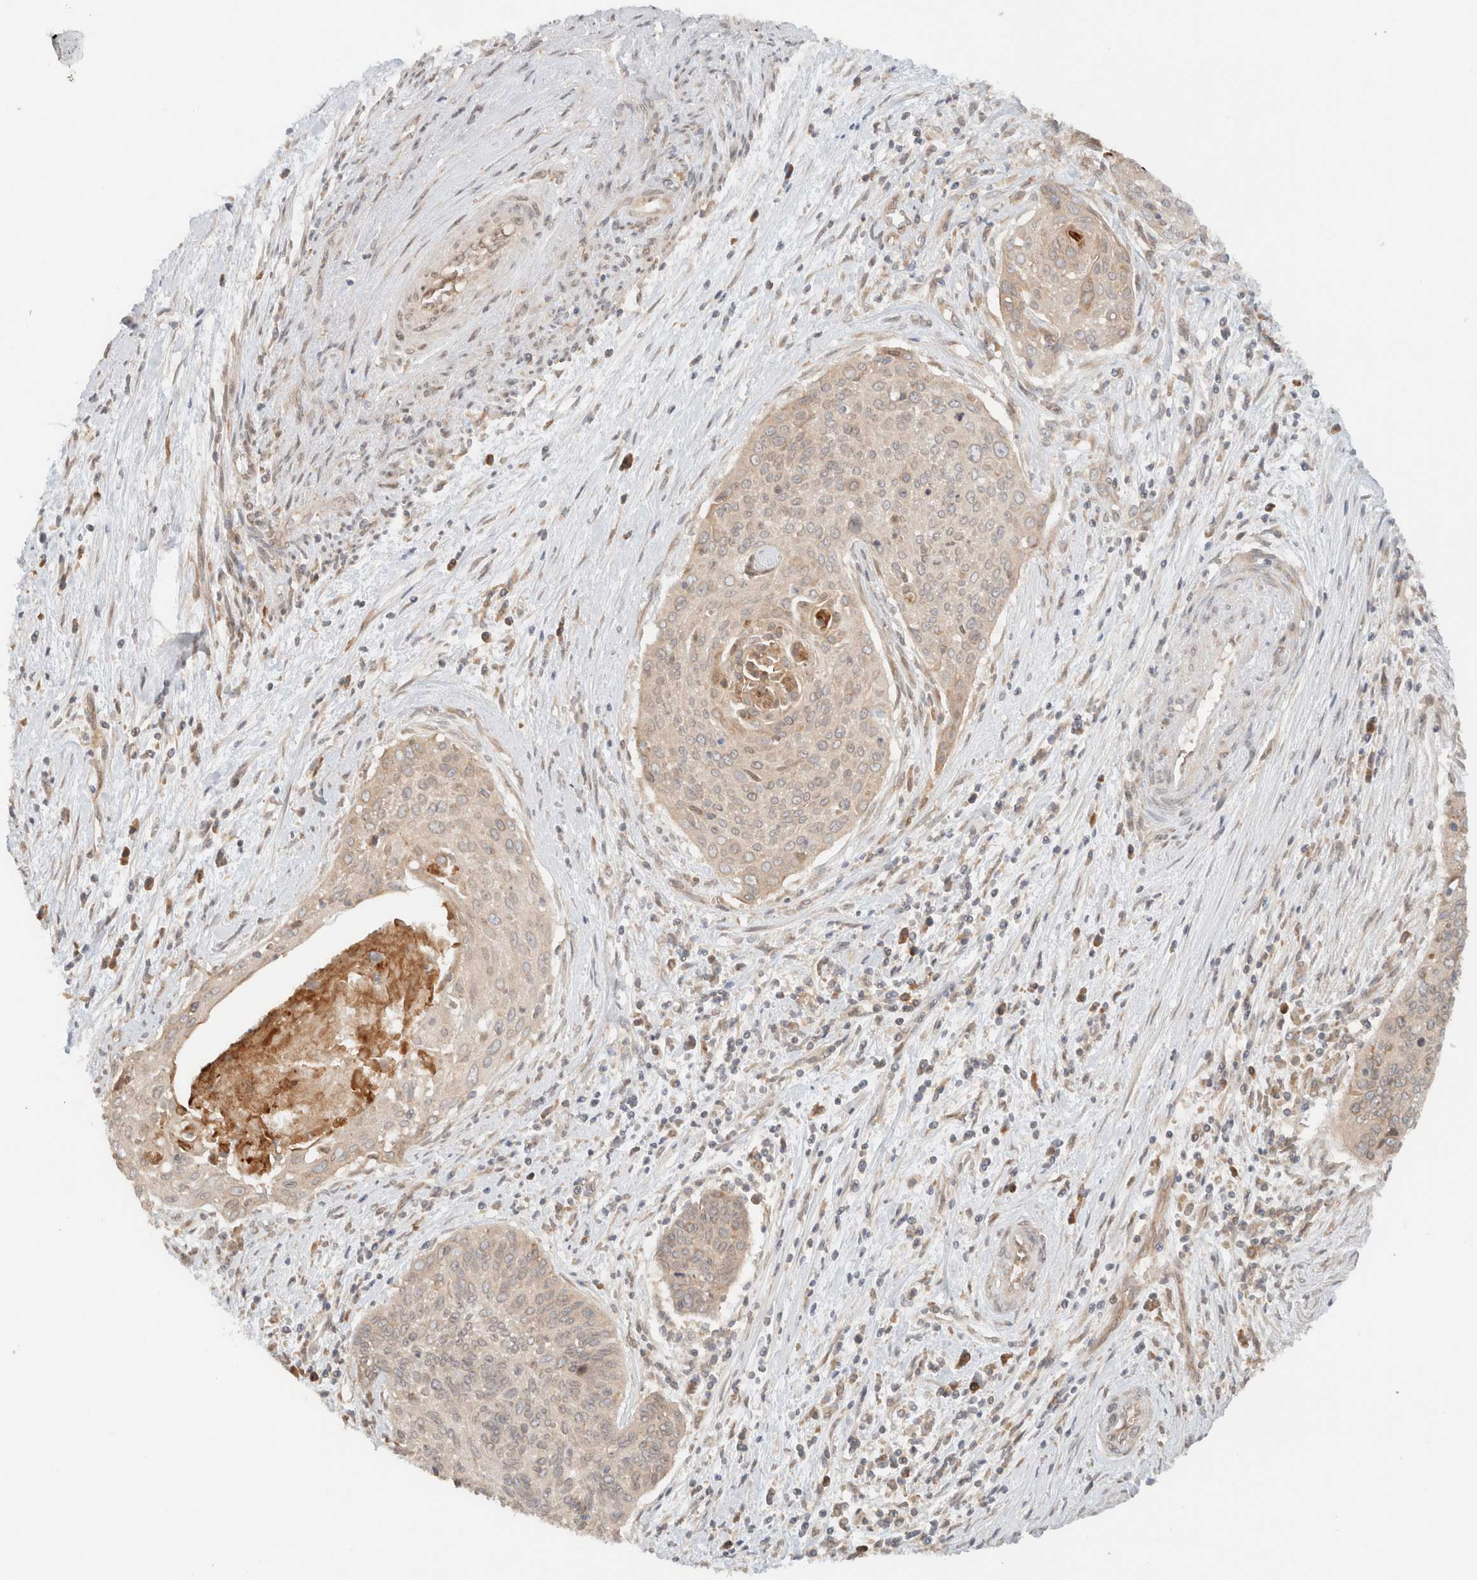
{"staining": {"intensity": "negative", "quantity": "none", "location": "none"}, "tissue": "cervical cancer", "cell_type": "Tumor cells", "image_type": "cancer", "snomed": [{"axis": "morphology", "description": "Squamous cell carcinoma, NOS"}, {"axis": "topography", "description": "Cervix"}], "caption": "Human cervical cancer stained for a protein using IHC exhibits no staining in tumor cells.", "gene": "ARFGEF2", "patient": {"sex": "female", "age": 55}}